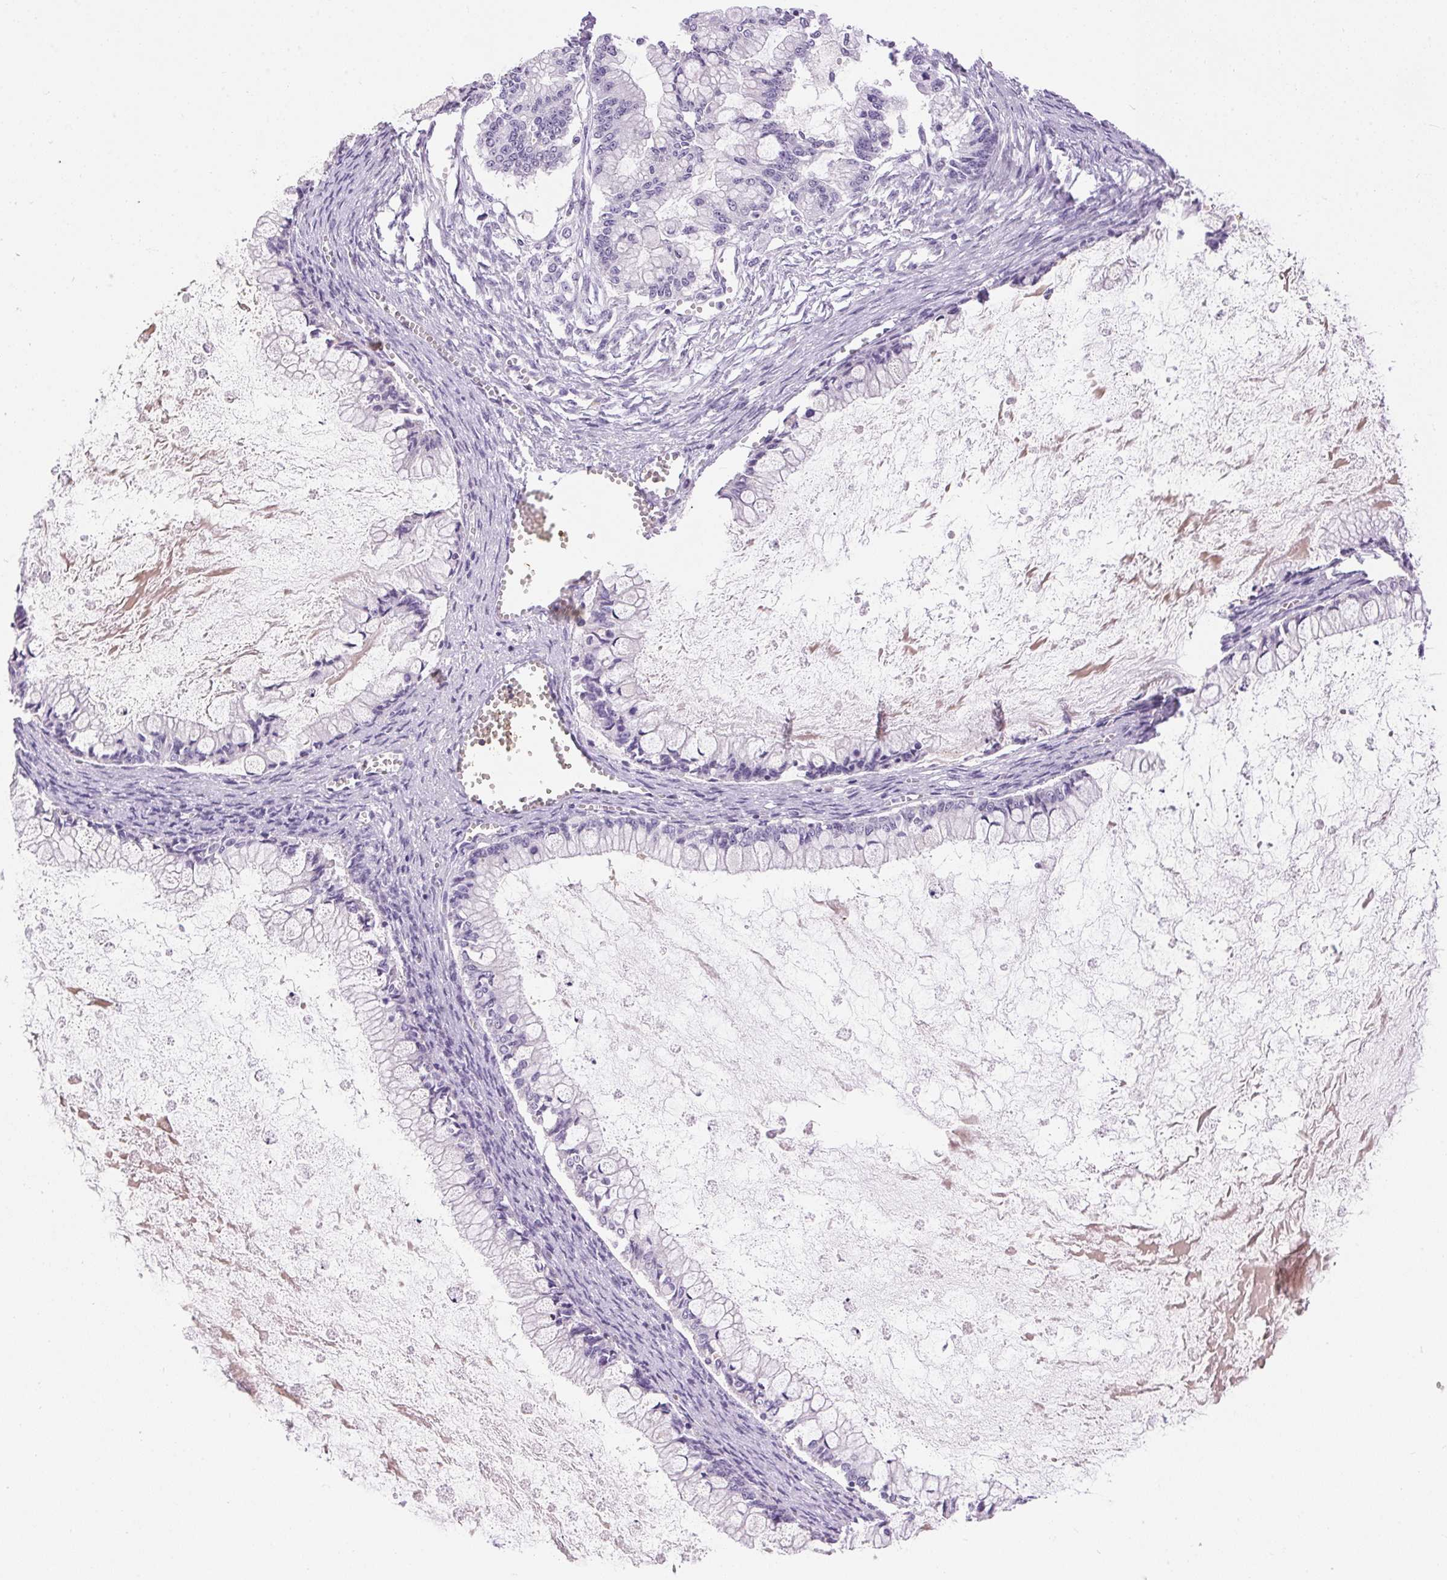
{"staining": {"intensity": "negative", "quantity": "none", "location": "none"}, "tissue": "ovarian cancer", "cell_type": "Tumor cells", "image_type": "cancer", "snomed": [{"axis": "morphology", "description": "Cystadenocarcinoma, mucinous, NOS"}, {"axis": "topography", "description": "Ovary"}], "caption": "The IHC photomicrograph has no significant expression in tumor cells of mucinous cystadenocarcinoma (ovarian) tissue.", "gene": "PNLIPRP3", "patient": {"sex": "female", "age": 67}}